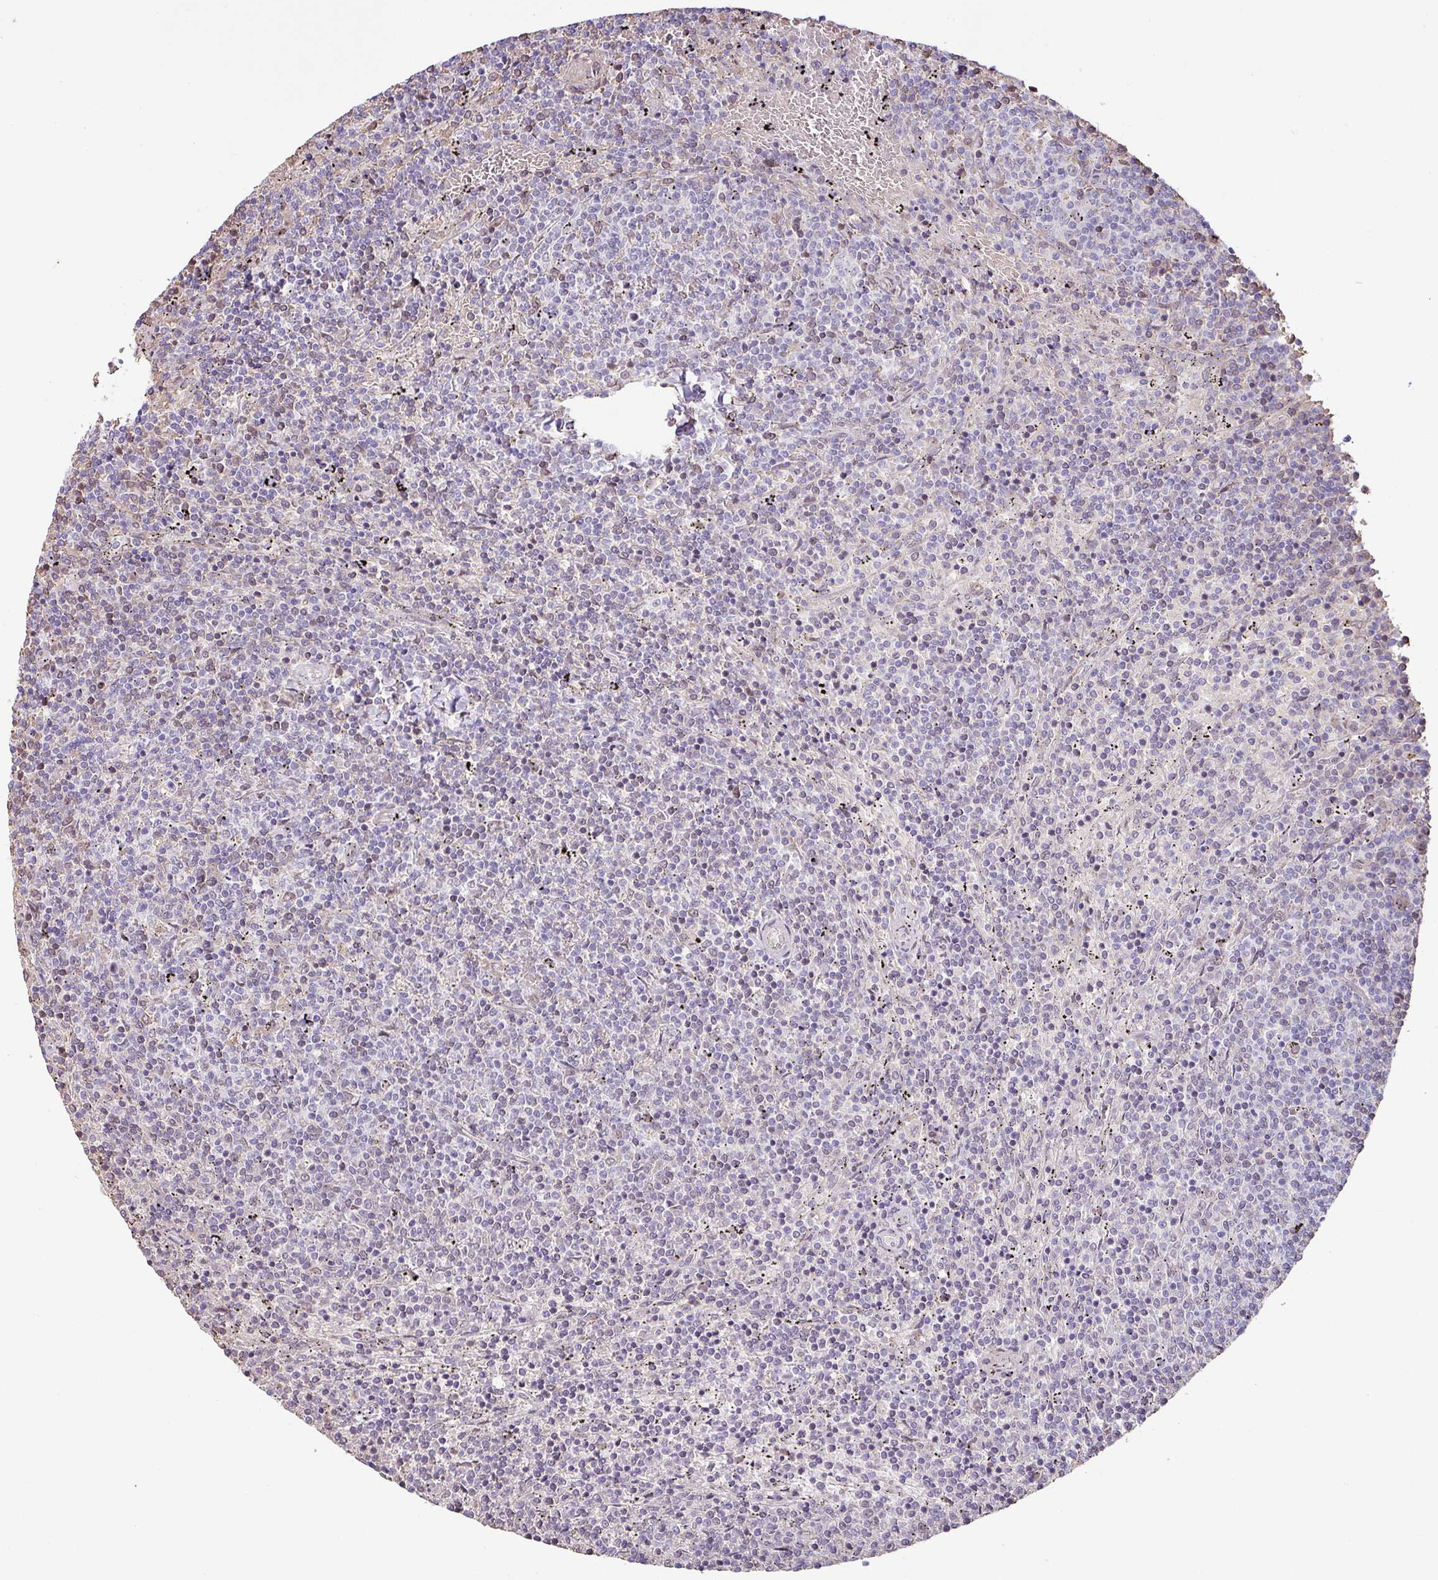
{"staining": {"intensity": "negative", "quantity": "none", "location": "none"}, "tissue": "lymphoma", "cell_type": "Tumor cells", "image_type": "cancer", "snomed": [{"axis": "morphology", "description": "Malignant lymphoma, non-Hodgkin's type, Low grade"}, {"axis": "topography", "description": "Spleen"}], "caption": "The photomicrograph demonstrates no significant expression in tumor cells of malignant lymphoma, non-Hodgkin's type (low-grade).", "gene": "PARP2", "patient": {"sex": "female", "age": 50}}